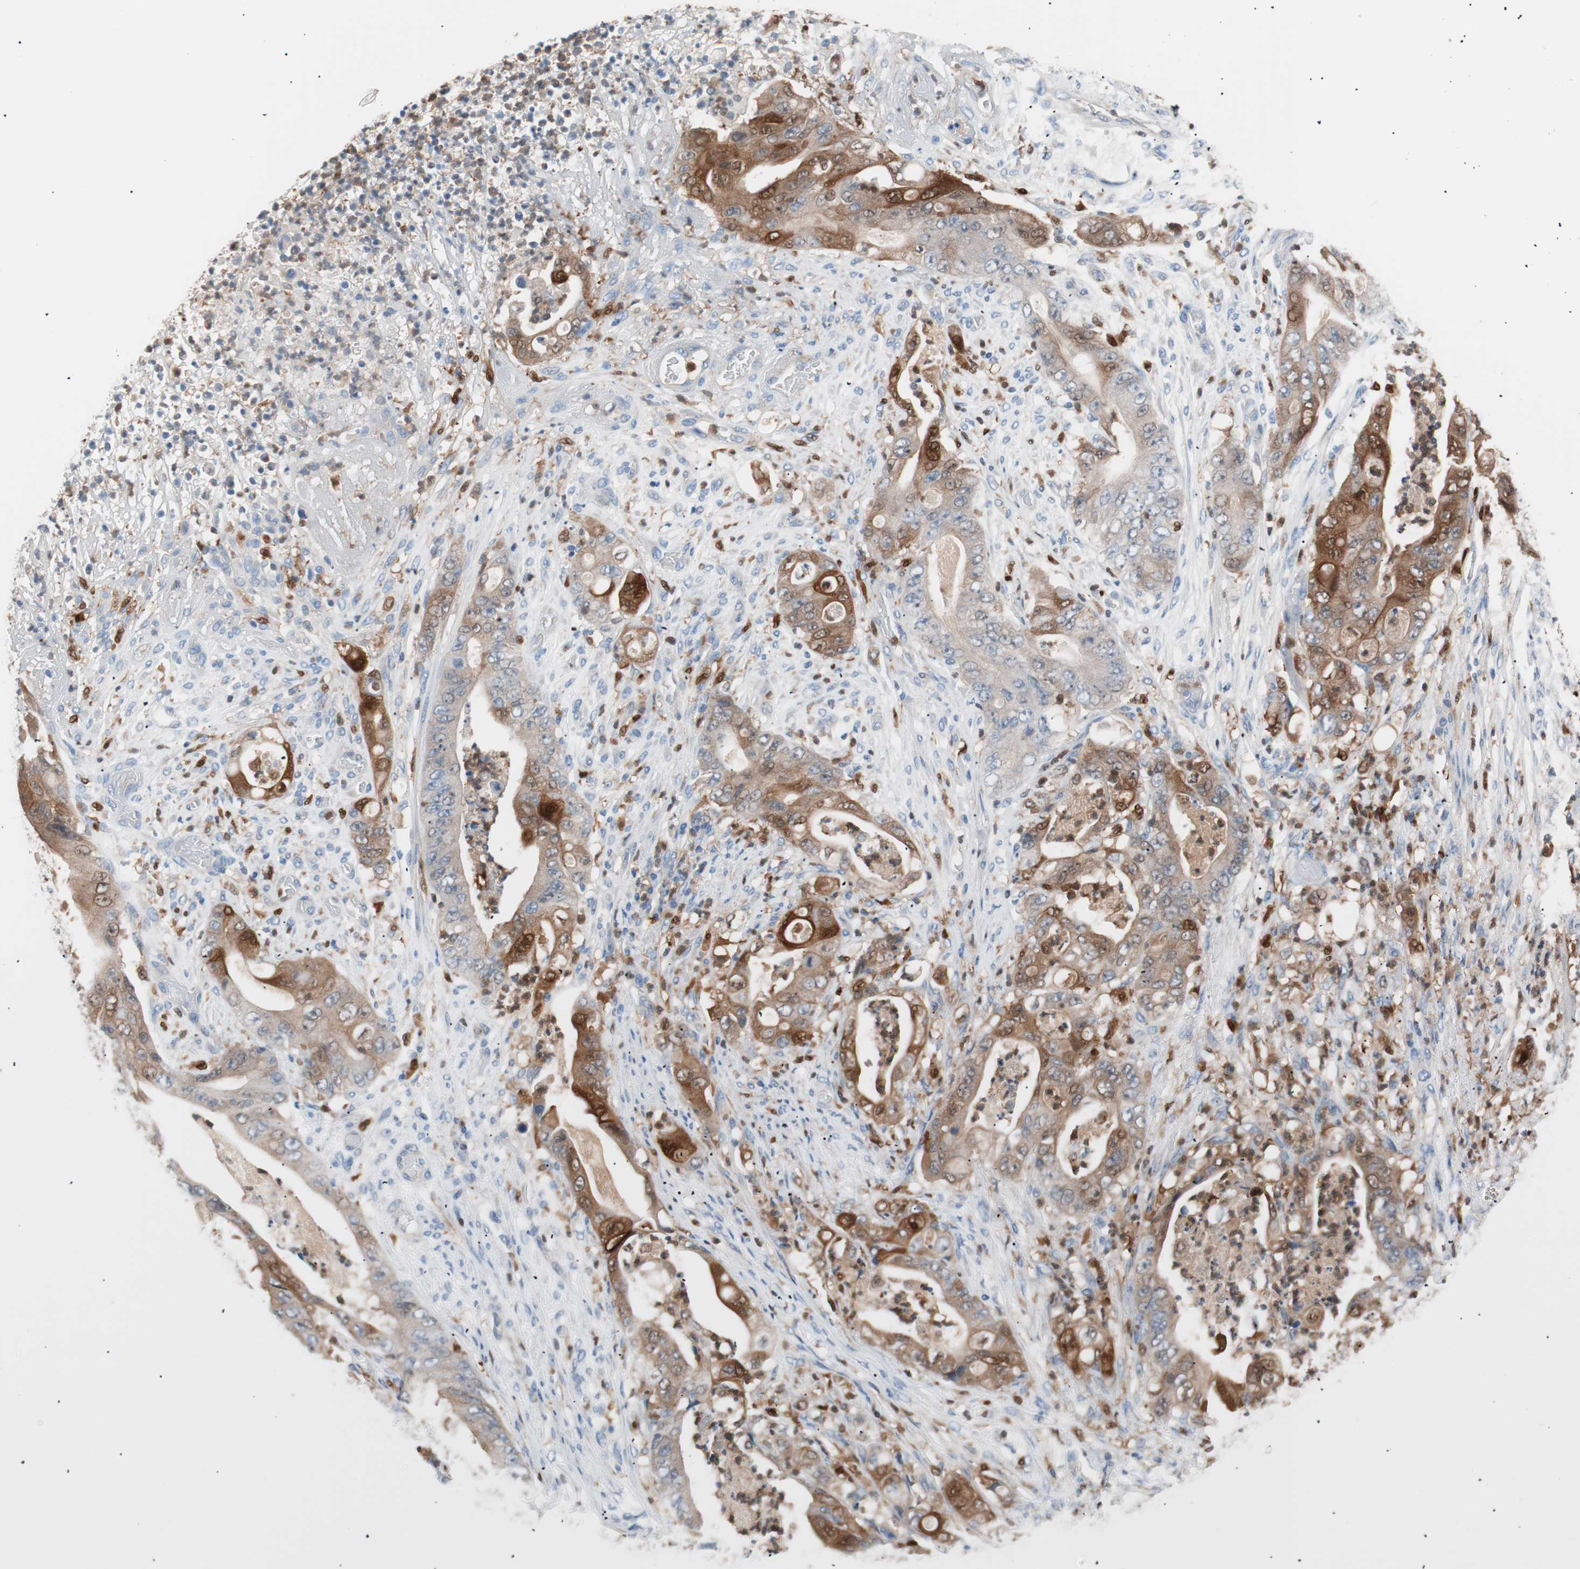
{"staining": {"intensity": "strong", "quantity": "25%-75%", "location": "cytoplasmic/membranous,nuclear"}, "tissue": "stomach cancer", "cell_type": "Tumor cells", "image_type": "cancer", "snomed": [{"axis": "morphology", "description": "Adenocarcinoma, NOS"}, {"axis": "topography", "description": "Stomach"}], "caption": "Stomach adenocarcinoma stained for a protein (brown) exhibits strong cytoplasmic/membranous and nuclear positive expression in approximately 25%-75% of tumor cells.", "gene": "IL18", "patient": {"sex": "female", "age": 73}}